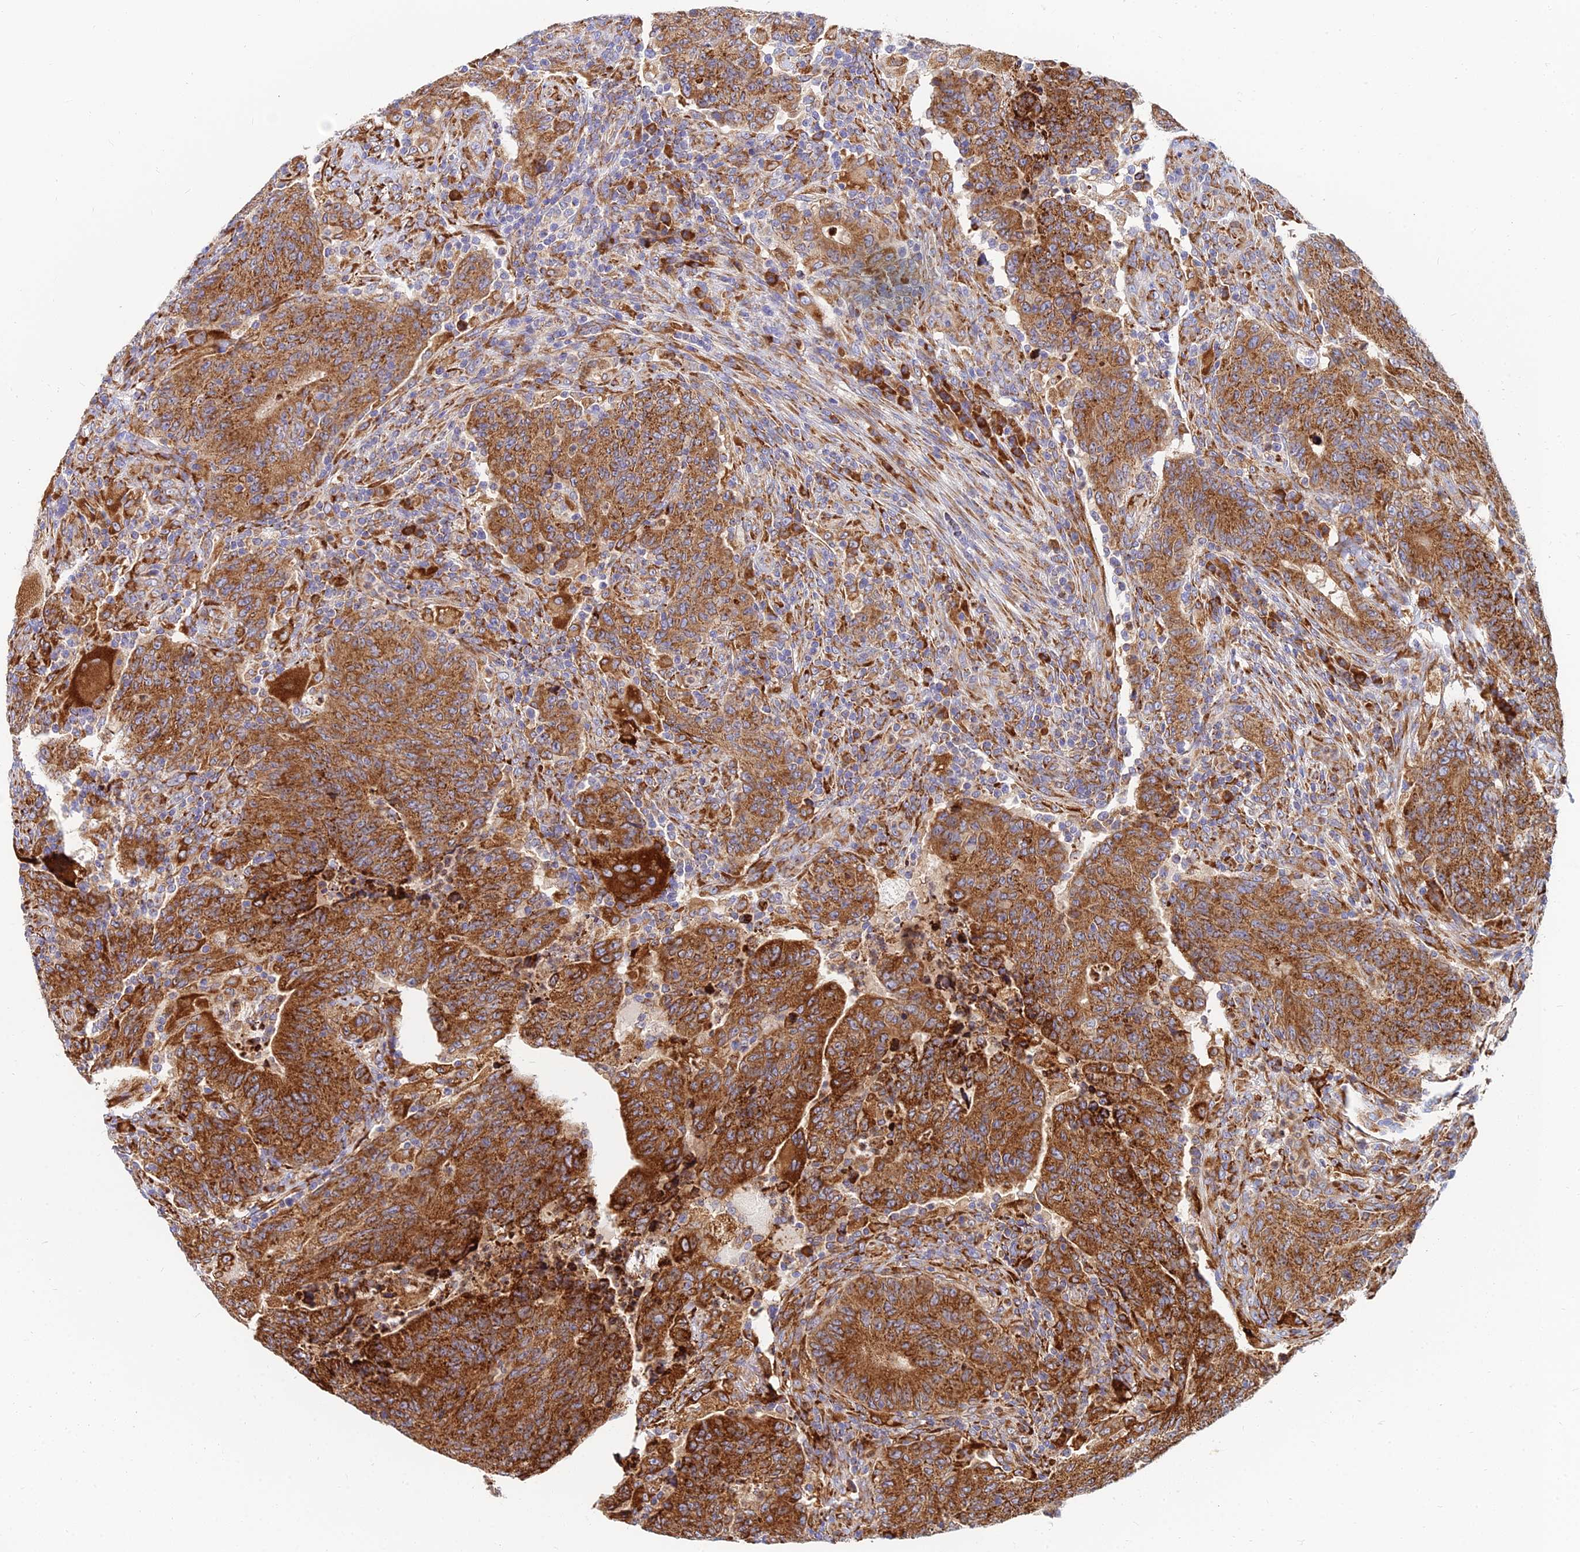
{"staining": {"intensity": "strong", "quantity": ">75%", "location": "cytoplasmic/membranous"}, "tissue": "colorectal cancer", "cell_type": "Tumor cells", "image_type": "cancer", "snomed": [{"axis": "morphology", "description": "Adenocarcinoma, NOS"}, {"axis": "topography", "description": "Colon"}], "caption": "Adenocarcinoma (colorectal) was stained to show a protein in brown. There is high levels of strong cytoplasmic/membranous staining in approximately >75% of tumor cells. The protein of interest is stained brown, and the nuclei are stained in blue (DAB (3,3'-diaminobenzidine) IHC with brightfield microscopy, high magnification).", "gene": "CCT6B", "patient": {"sex": "female", "age": 75}}